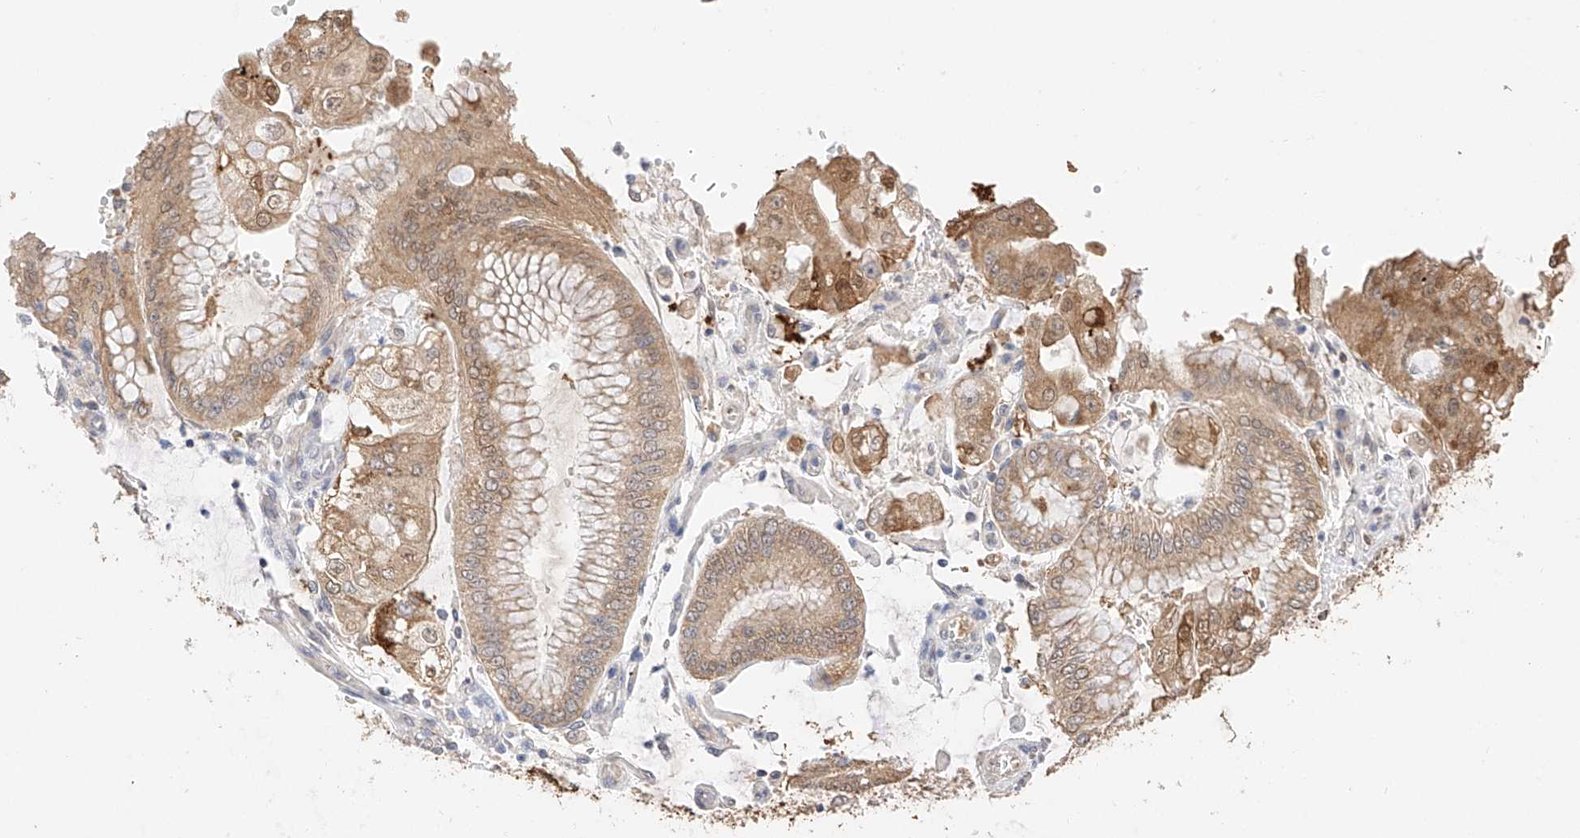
{"staining": {"intensity": "weak", "quantity": ">75%", "location": "cytoplasmic/membranous"}, "tissue": "stomach cancer", "cell_type": "Tumor cells", "image_type": "cancer", "snomed": [{"axis": "morphology", "description": "Adenocarcinoma, NOS"}, {"axis": "topography", "description": "Stomach"}], "caption": "Adenocarcinoma (stomach) stained with immunohistochemistry (IHC) demonstrates weak cytoplasmic/membranous expression in about >75% of tumor cells.", "gene": "IL22RA2", "patient": {"sex": "male", "age": 76}}